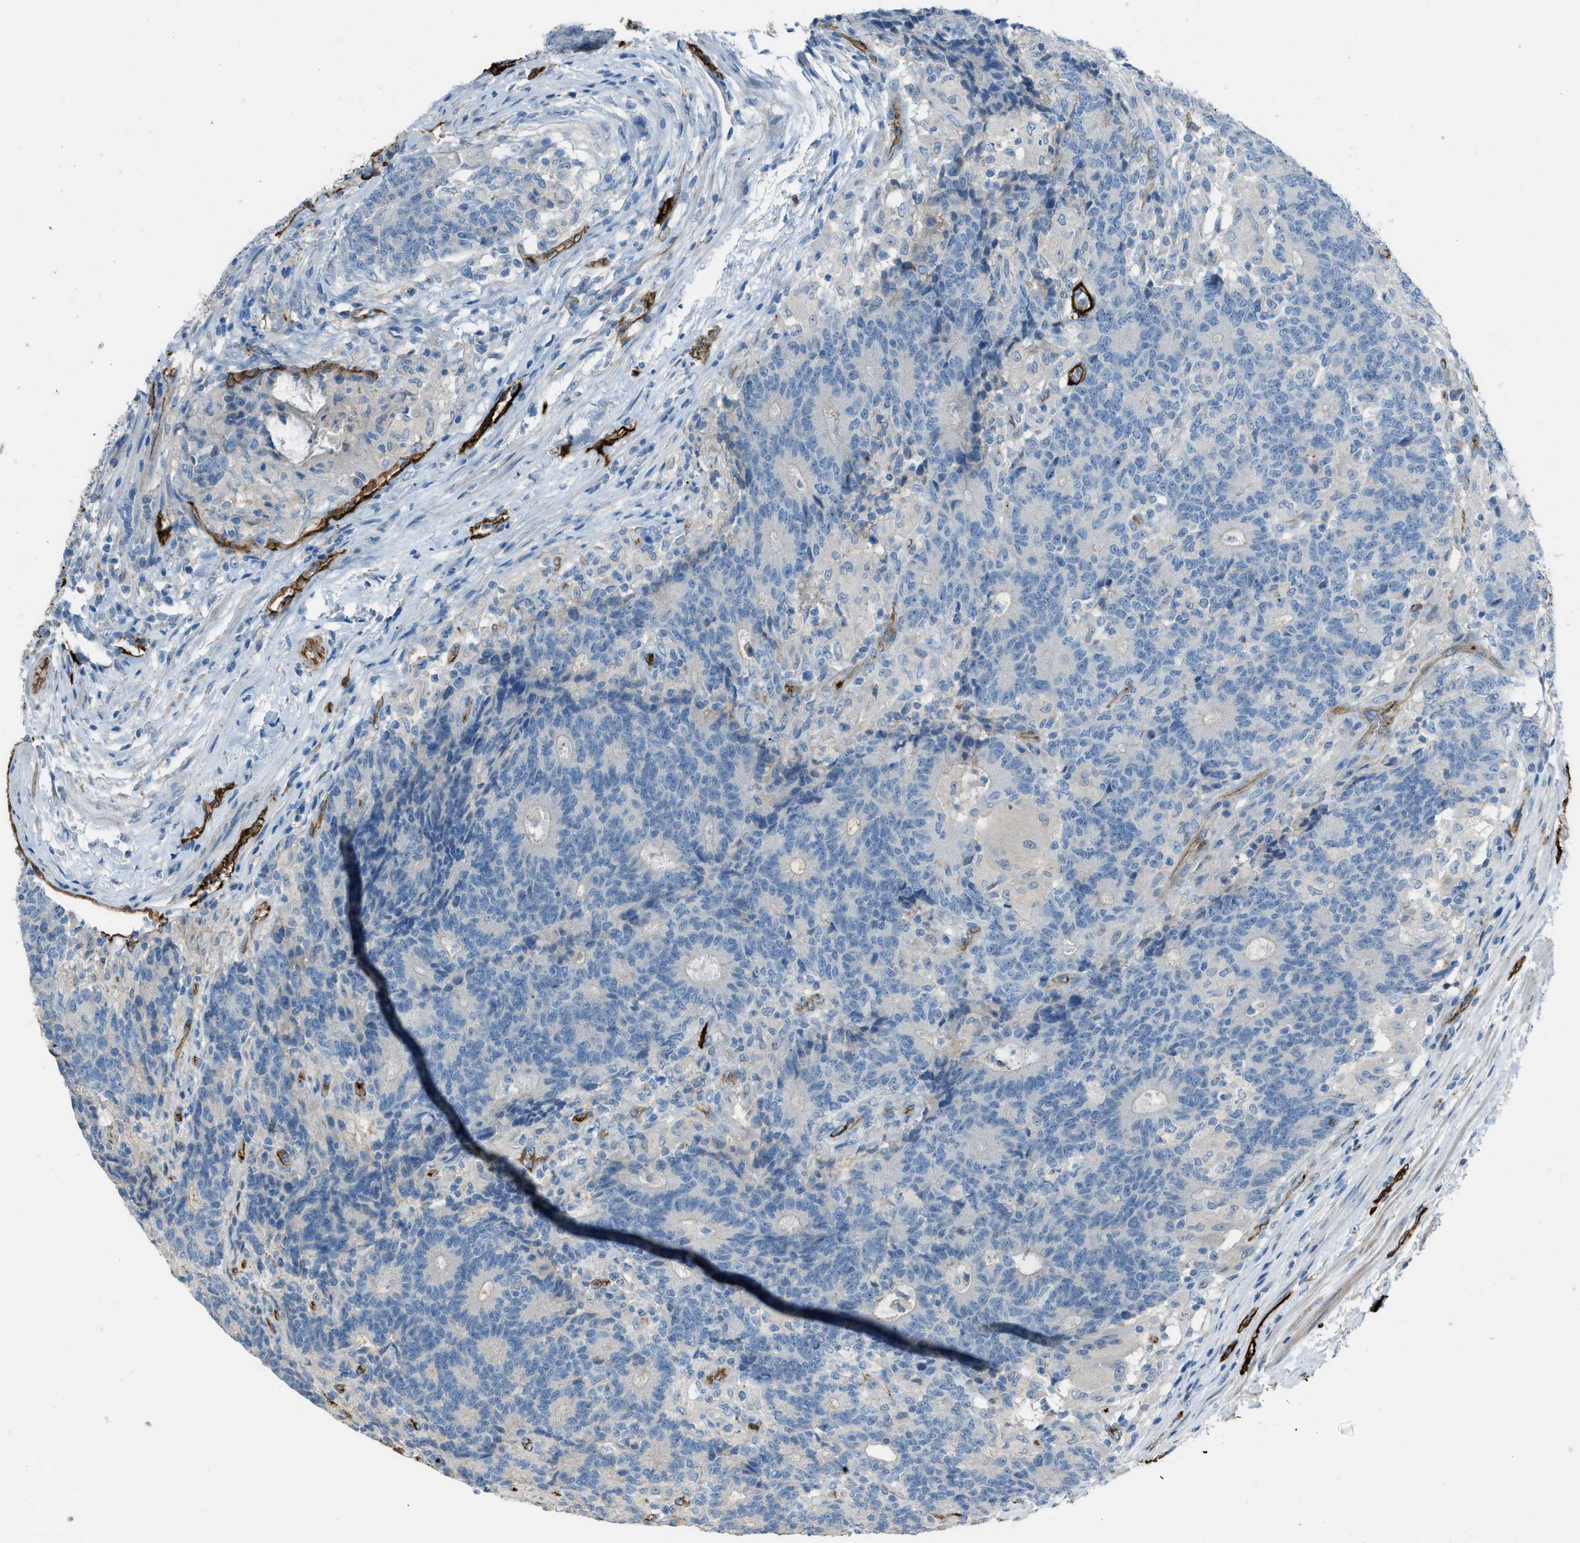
{"staining": {"intensity": "negative", "quantity": "none", "location": "none"}, "tissue": "colorectal cancer", "cell_type": "Tumor cells", "image_type": "cancer", "snomed": [{"axis": "morphology", "description": "Normal tissue, NOS"}, {"axis": "morphology", "description": "Adenocarcinoma, NOS"}, {"axis": "topography", "description": "Colon"}], "caption": "Tumor cells show no significant protein expression in adenocarcinoma (colorectal).", "gene": "SLC22A15", "patient": {"sex": "female", "age": 75}}